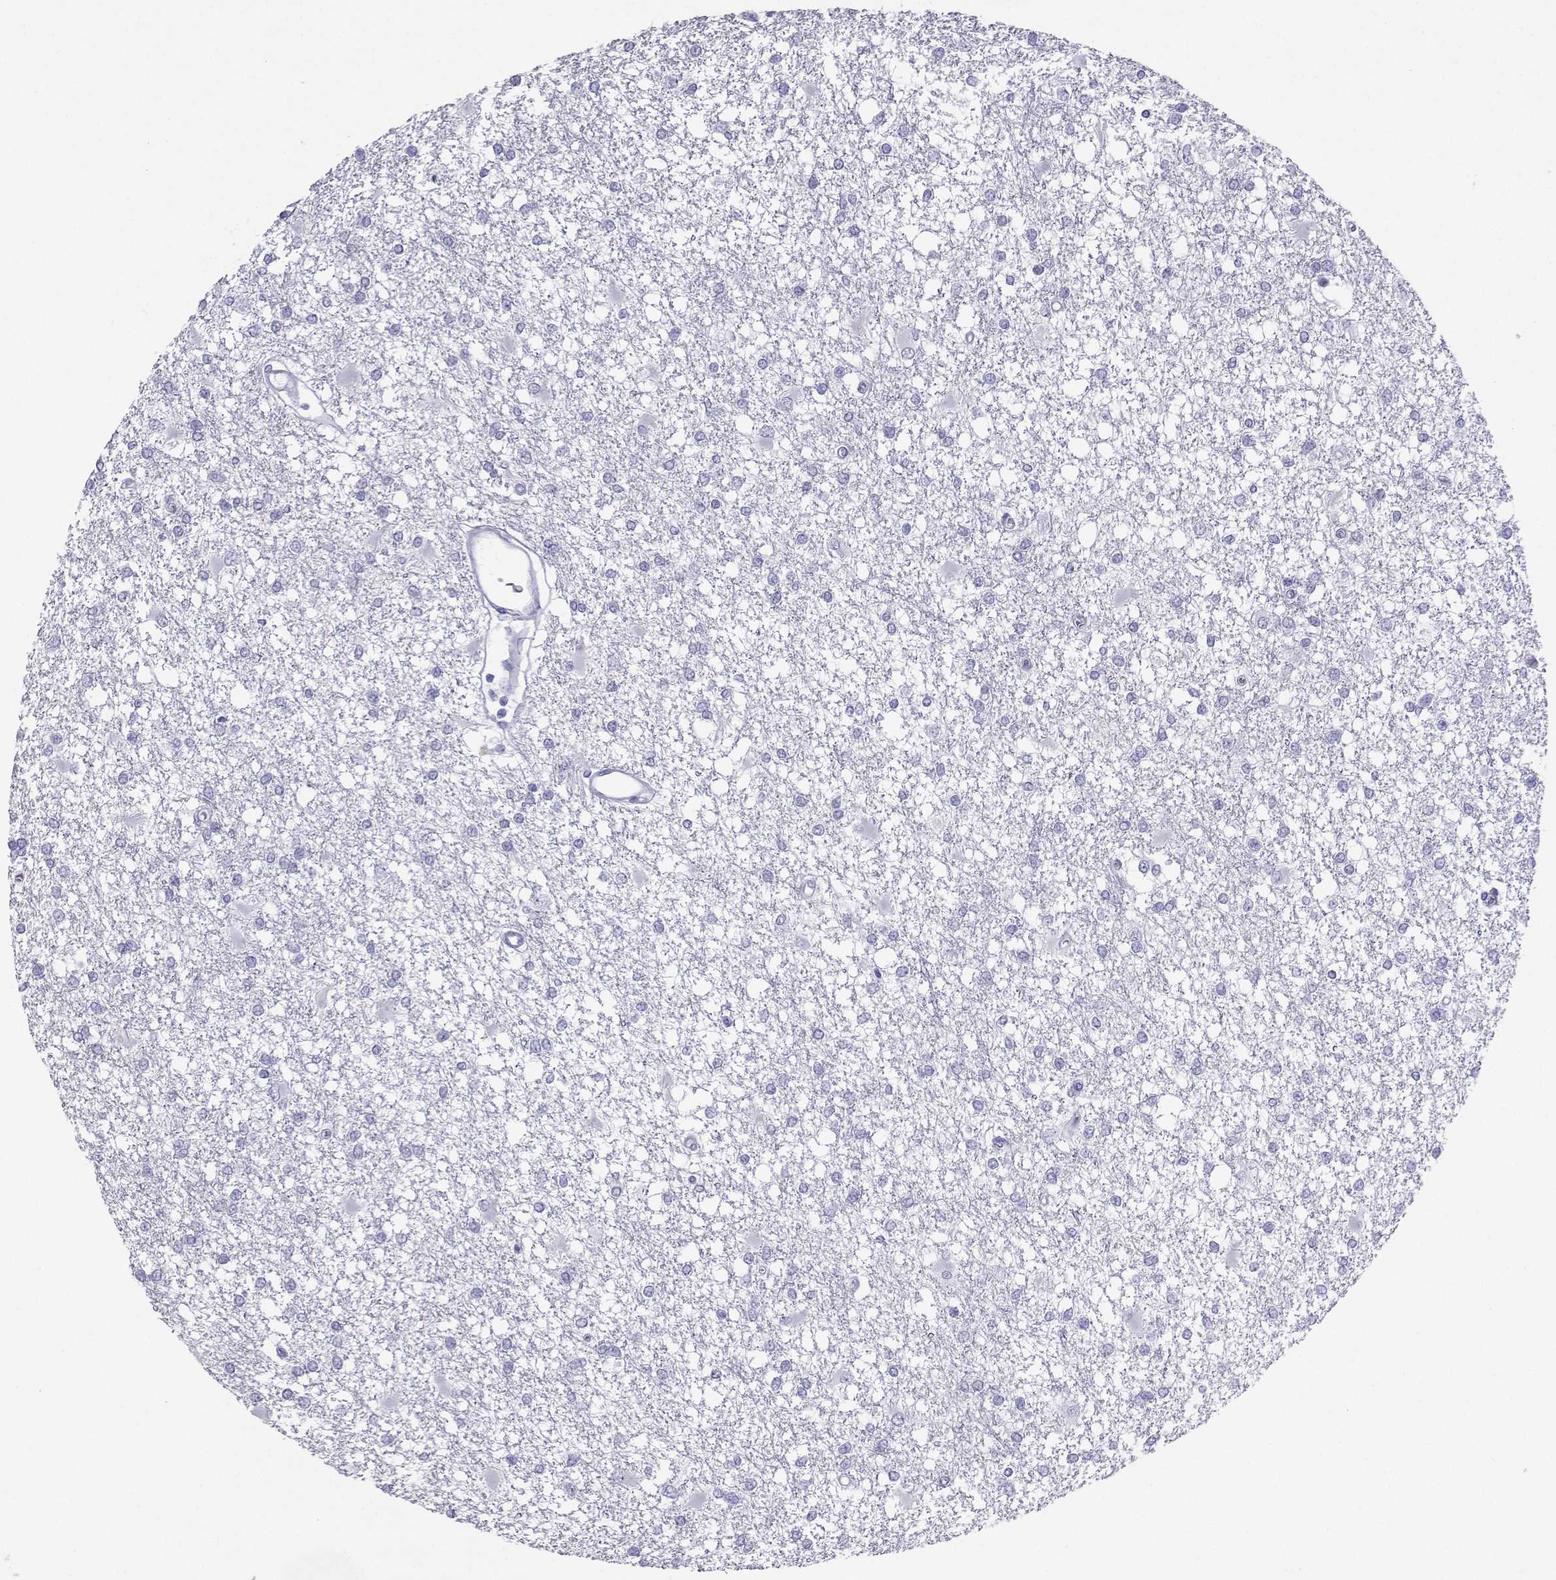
{"staining": {"intensity": "negative", "quantity": "none", "location": "none"}, "tissue": "glioma", "cell_type": "Tumor cells", "image_type": "cancer", "snomed": [{"axis": "morphology", "description": "Glioma, malignant, High grade"}, {"axis": "topography", "description": "Cerebral cortex"}], "caption": "Tumor cells show no significant protein positivity in high-grade glioma (malignant). (DAB IHC, high magnification).", "gene": "LORICRIN", "patient": {"sex": "male", "age": 79}}